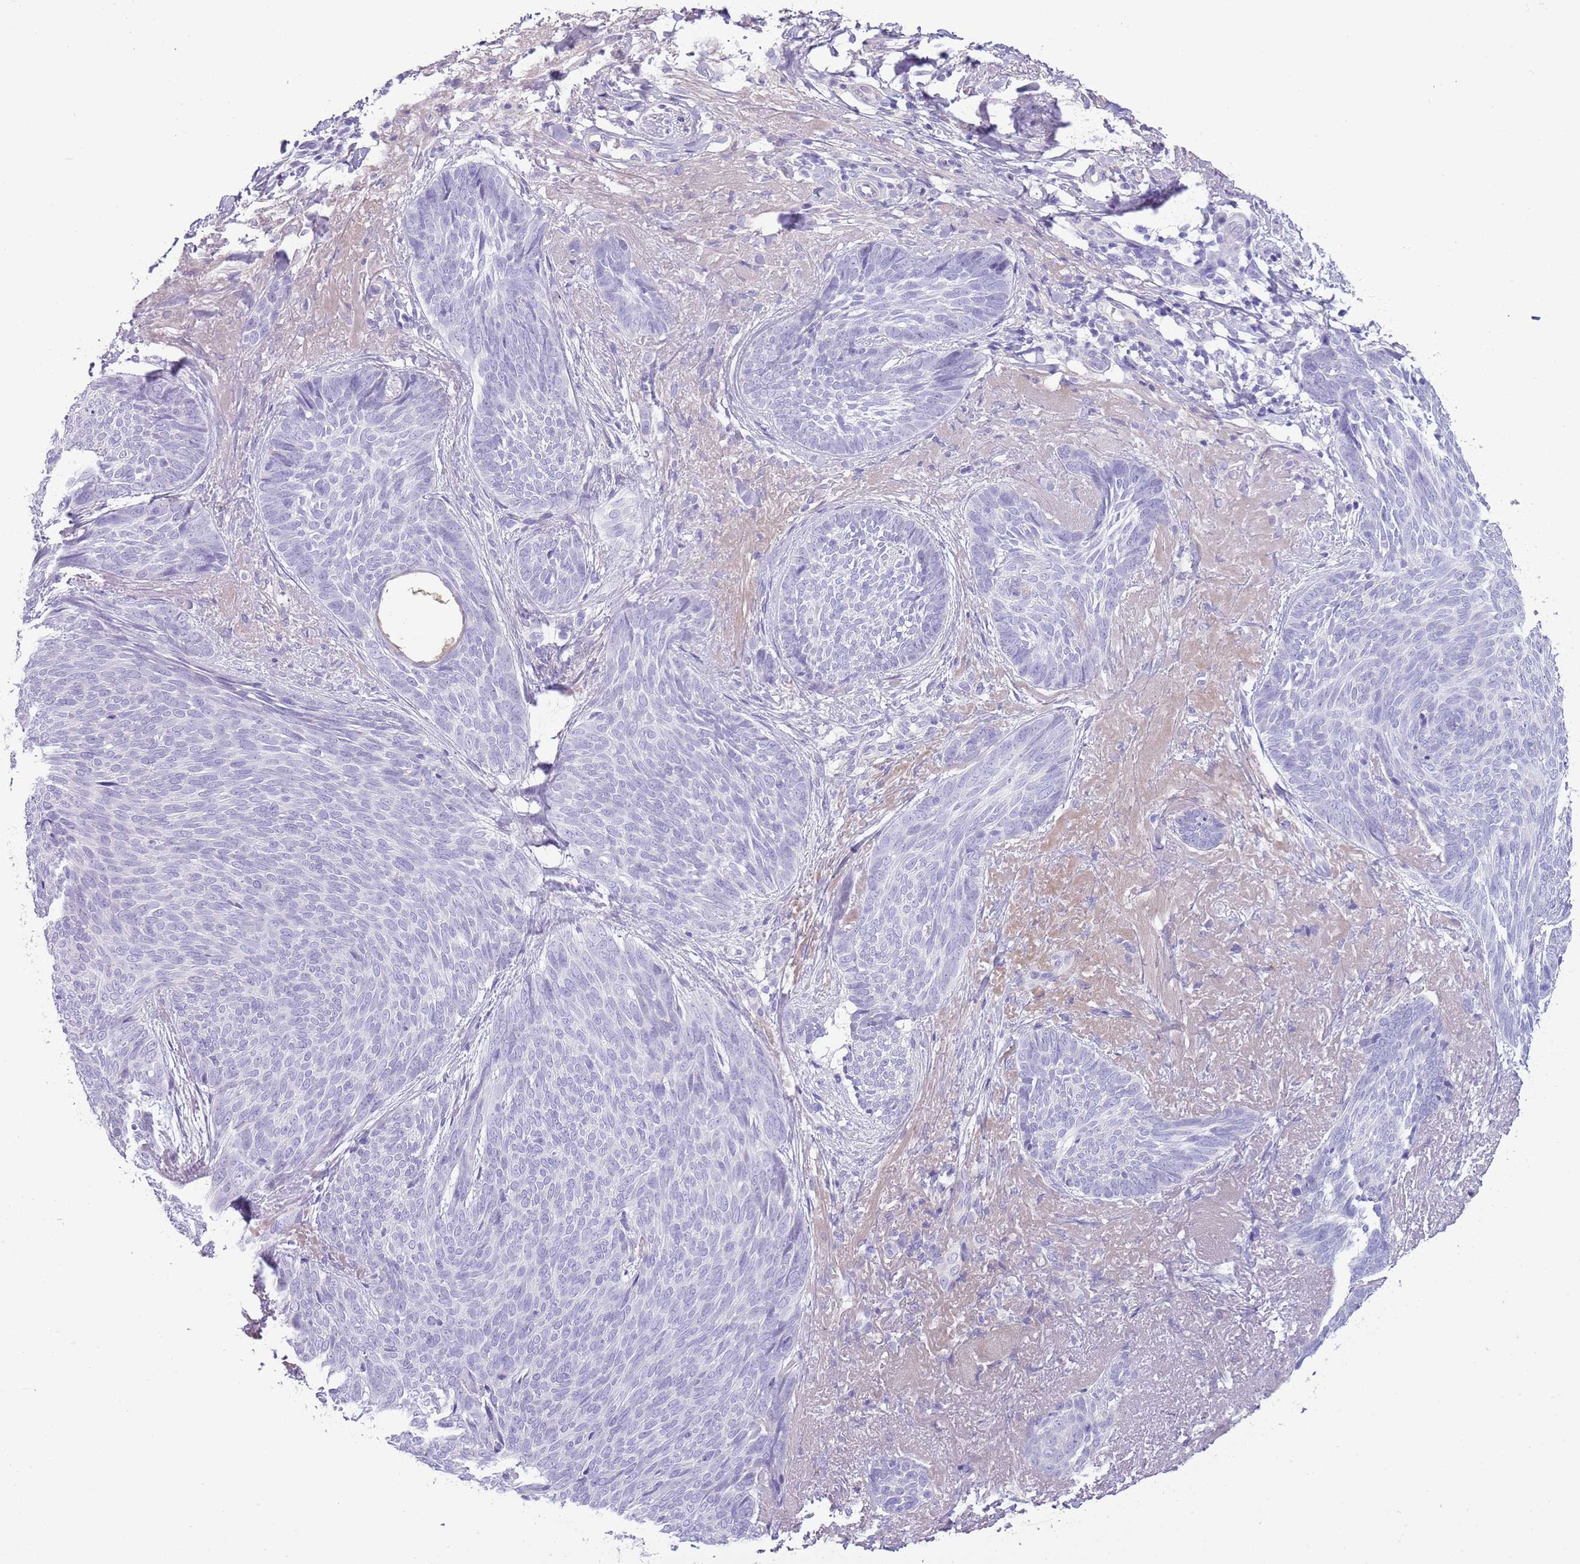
{"staining": {"intensity": "negative", "quantity": "none", "location": "none"}, "tissue": "skin cancer", "cell_type": "Tumor cells", "image_type": "cancer", "snomed": [{"axis": "morphology", "description": "Basal cell carcinoma"}, {"axis": "topography", "description": "Skin"}], "caption": "Immunohistochemistry photomicrograph of skin basal cell carcinoma stained for a protein (brown), which shows no expression in tumor cells.", "gene": "ABHD17C", "patient": {"sex": "female", "age": 86}}